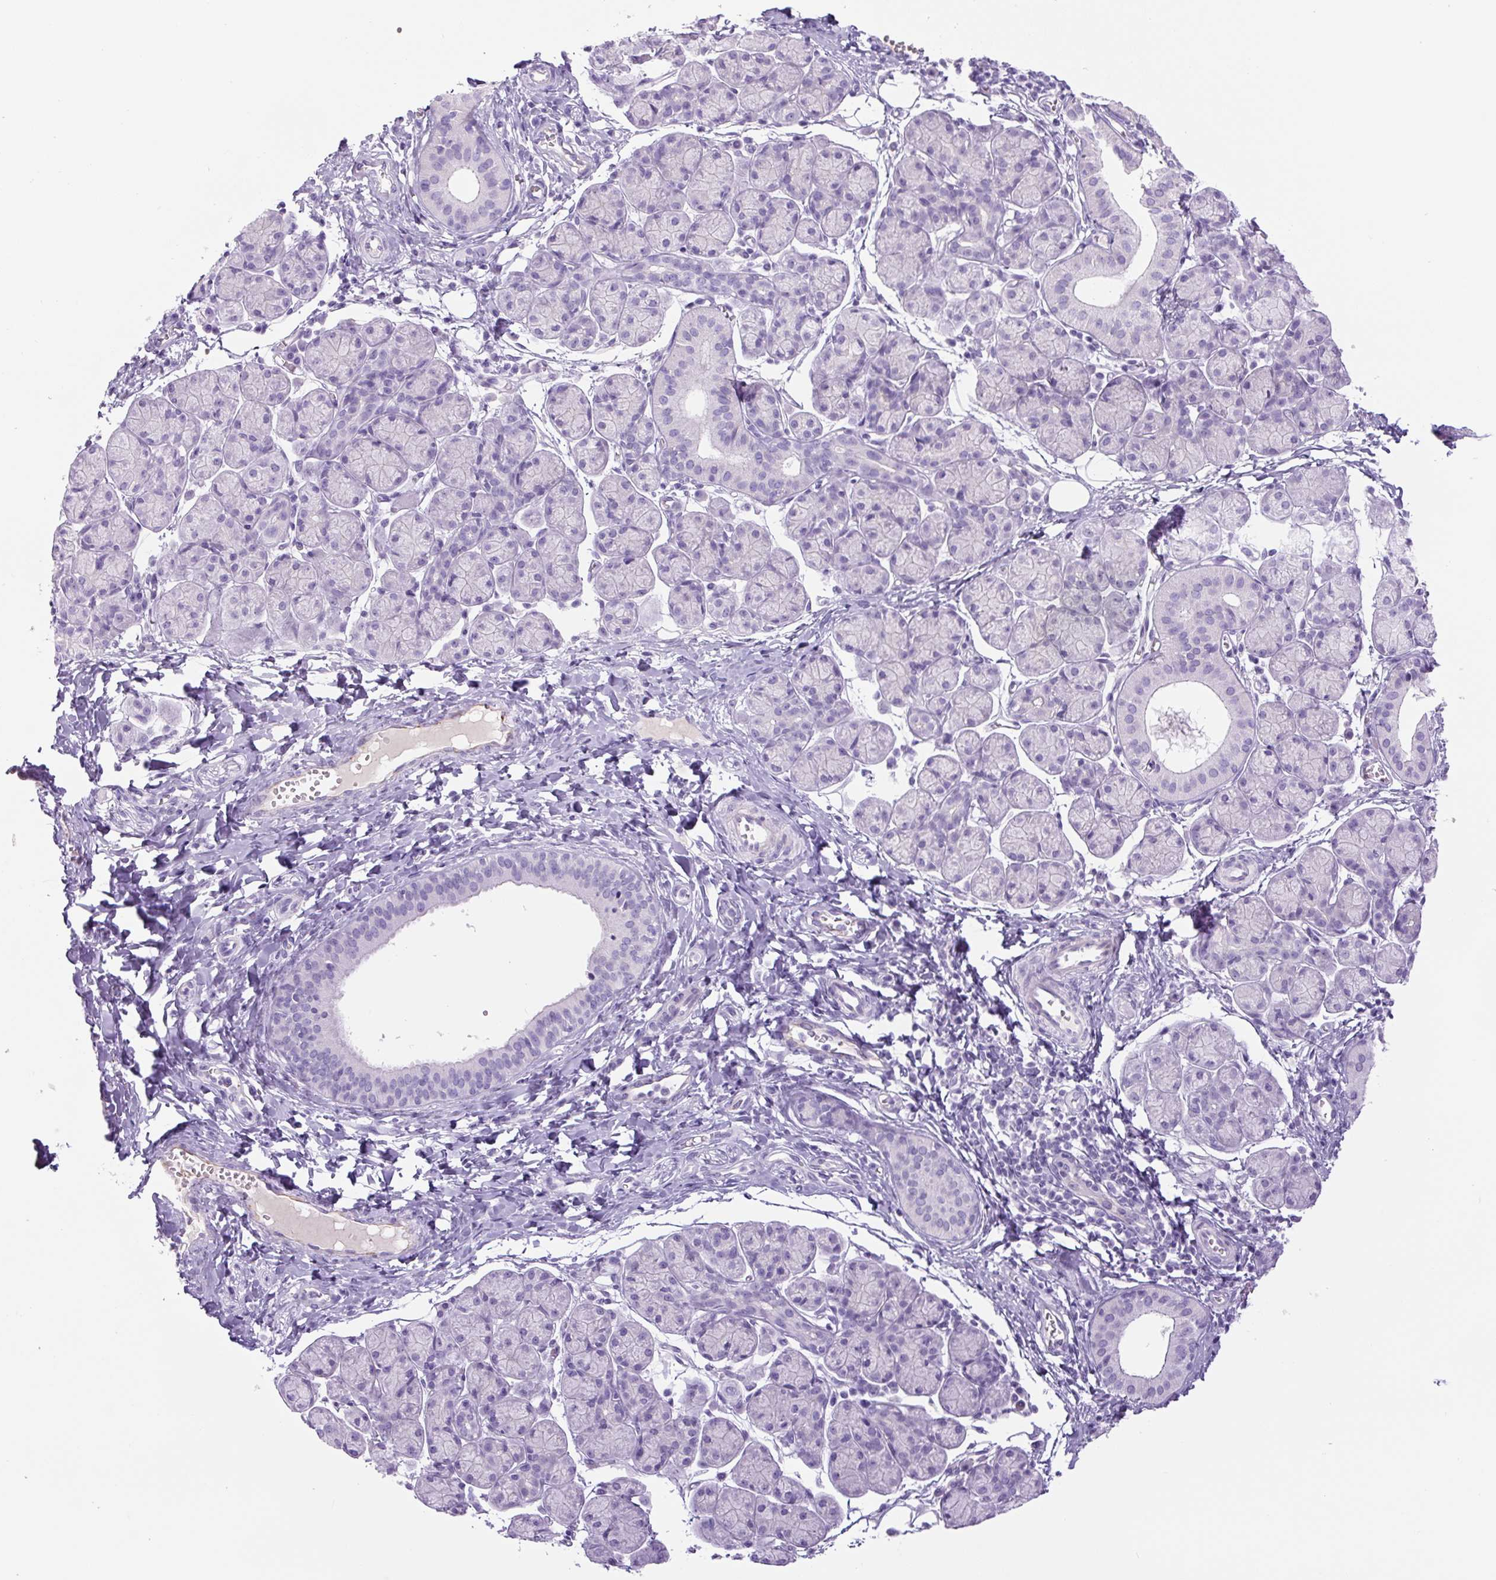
{"staining": {"intensity": "negative", "quantity": "none", "location": "none"}, "tissue": "salivary gland", "cell_type": "Glandular cells", "image_type": "normal", "snomed": [{"axis": "morphology", "description": "Normal tissue, NOS"}, {"axis": "morphology", "description": "Inflammation, NOS"}, {"axis": "topography", "description": "Lymph node"}, {"axis": "topography", "description": "Salivary gland"}], "caption": "An IHC micrograph of unremarkable salivary gland is shown. There is no staining in glandular cells of salivary gland.", "gene": "RSPO4", "patient": {"sex": "male", "age": 3}}